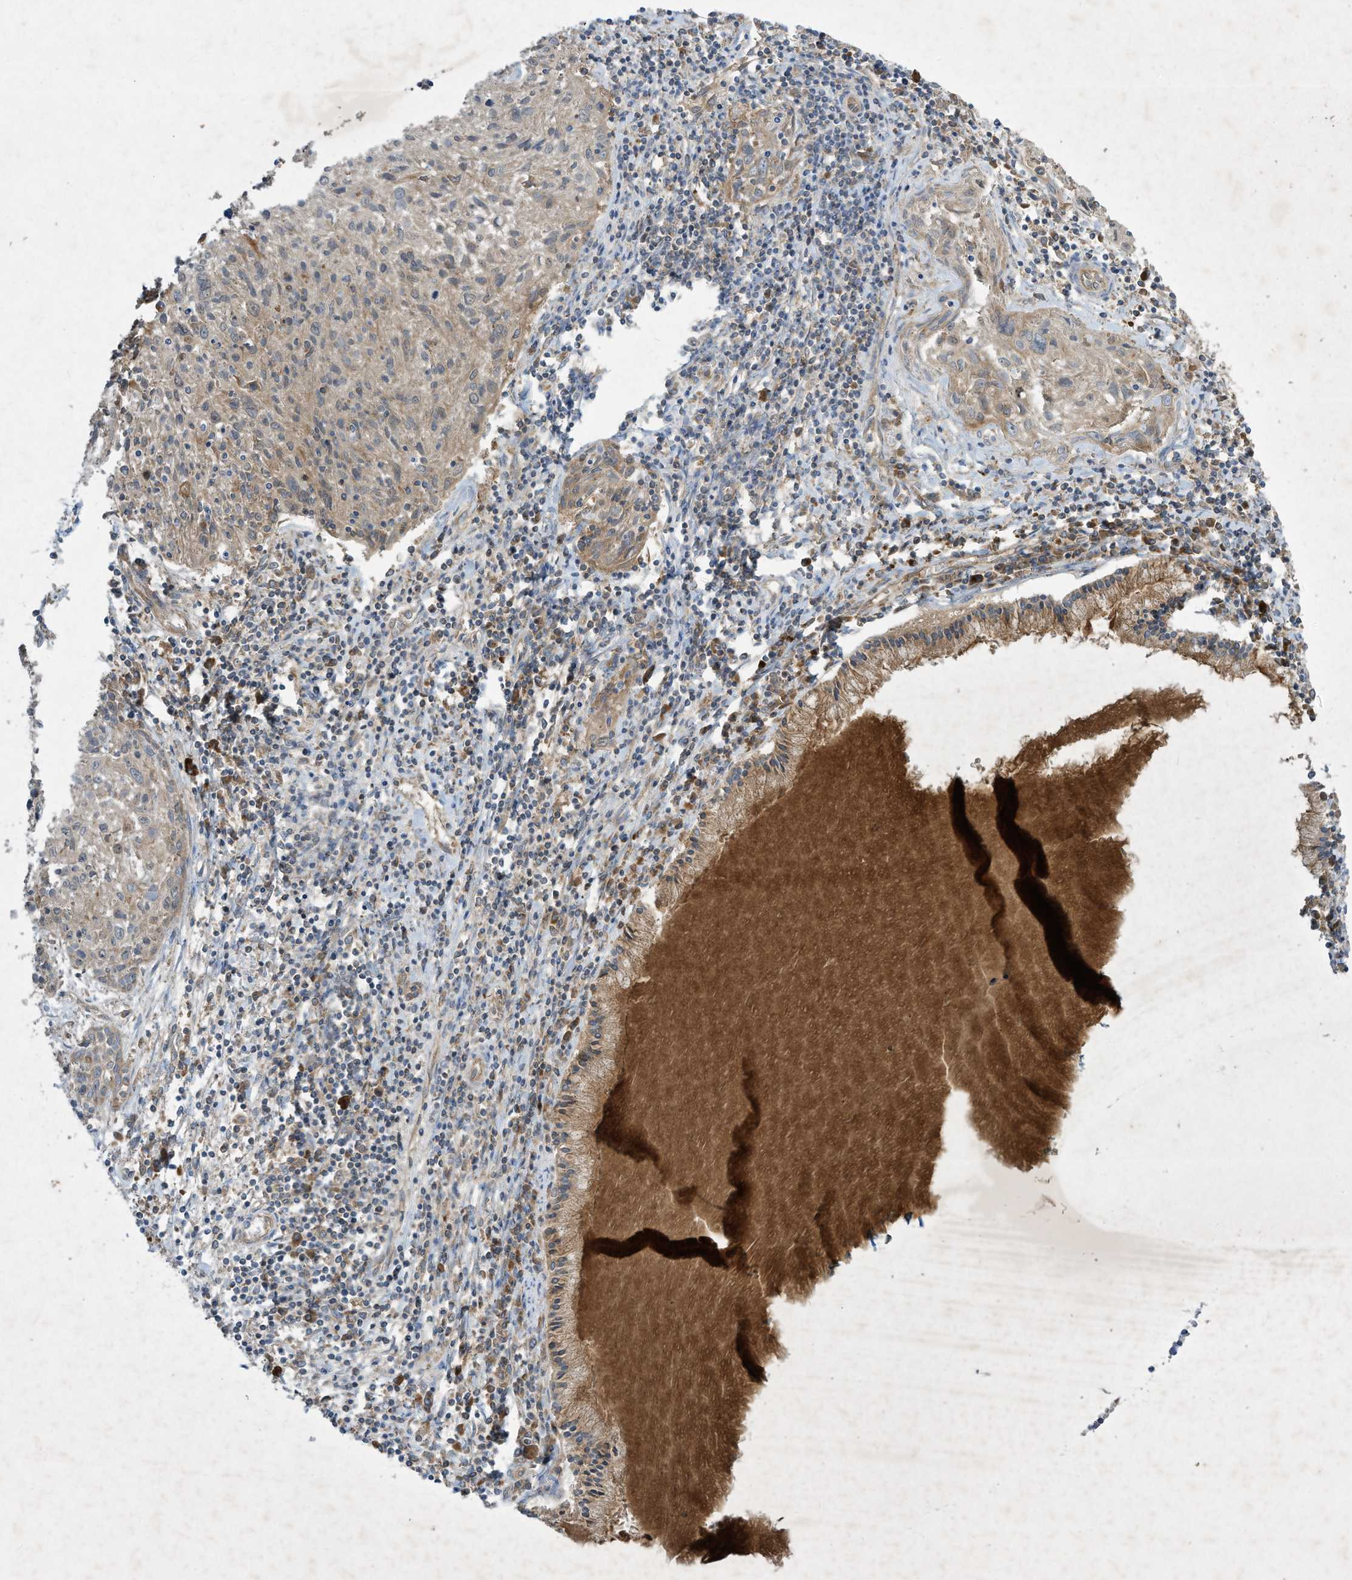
{"staining": {"intensity": "weak", "quantity": "<25%", "location": "cytoplasmic/membranous"}, "tissue": "cervical cancer", "cell_type": "Tumor cells", "image_type": "cancer", "snomed": [{"axis": "morphology", "description": "Squamous cell carcinoma, NOS"}, {"axis": "topography", "description": "Cervix"}], "caption": "Immunohistochemistry histopathology image of cervical cancer stained for a protein (brown), which reveals no expression in tumor cells.", "gene": "SYNJ2", "patient": {"sex": "female", "age": 51}}